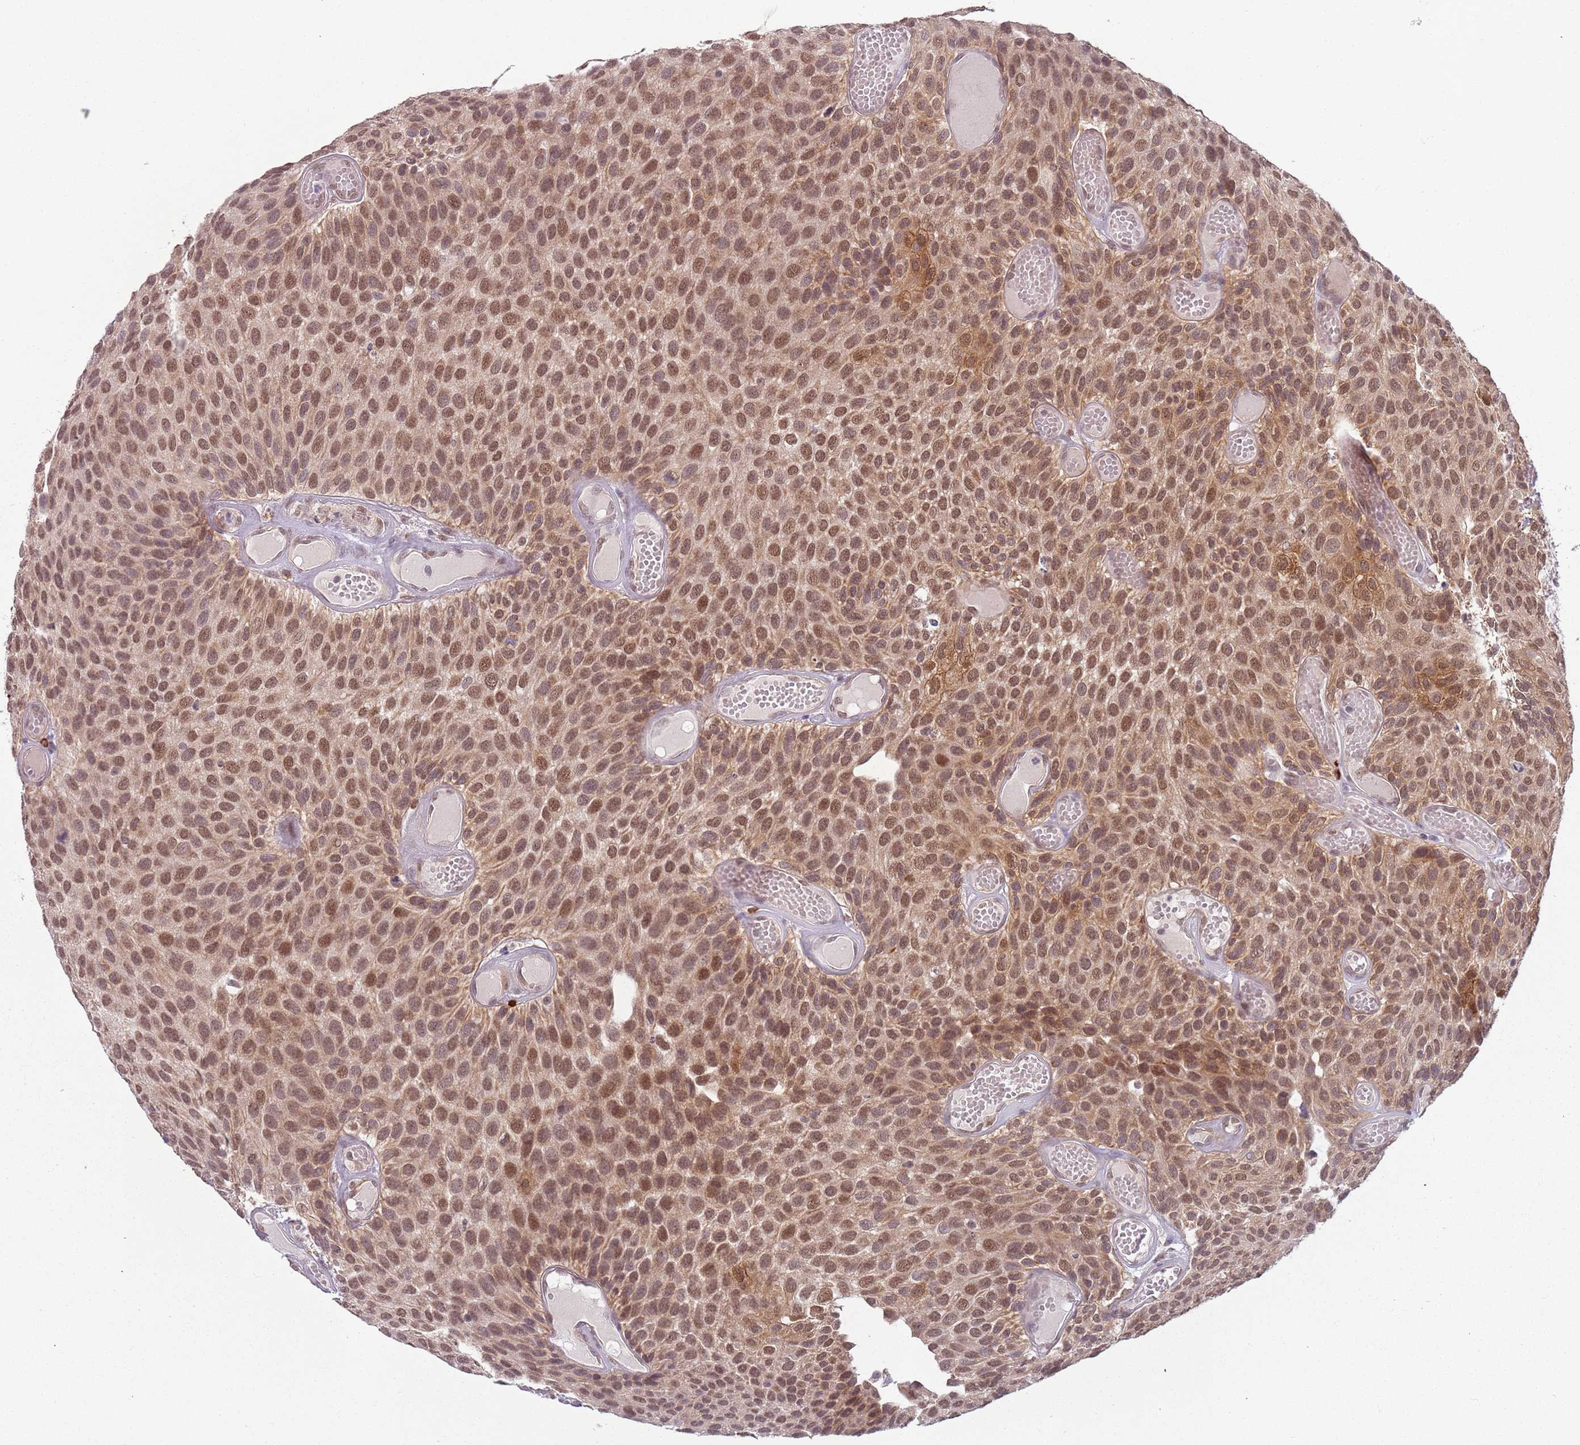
{"staining": {"intensity": "moderate", "quantity": ">75%", "location": "nuclear"}, "tissue": "urothelial cancer", "cell_type": "Tumor cells", "image_type": "cancer", "snomed": [{"axis": "morphology", "description": "Urothelial carcinoma, Low grade"}, {"axis": "topography", "description": "Urinary bladder"}], "caption": "A brown stain shows moderate nuclear expression of a protein in human urothelial cancer tumor cells.", "gene": "FAM120AOS", "patient": {"sex": "male", "age": 89}}